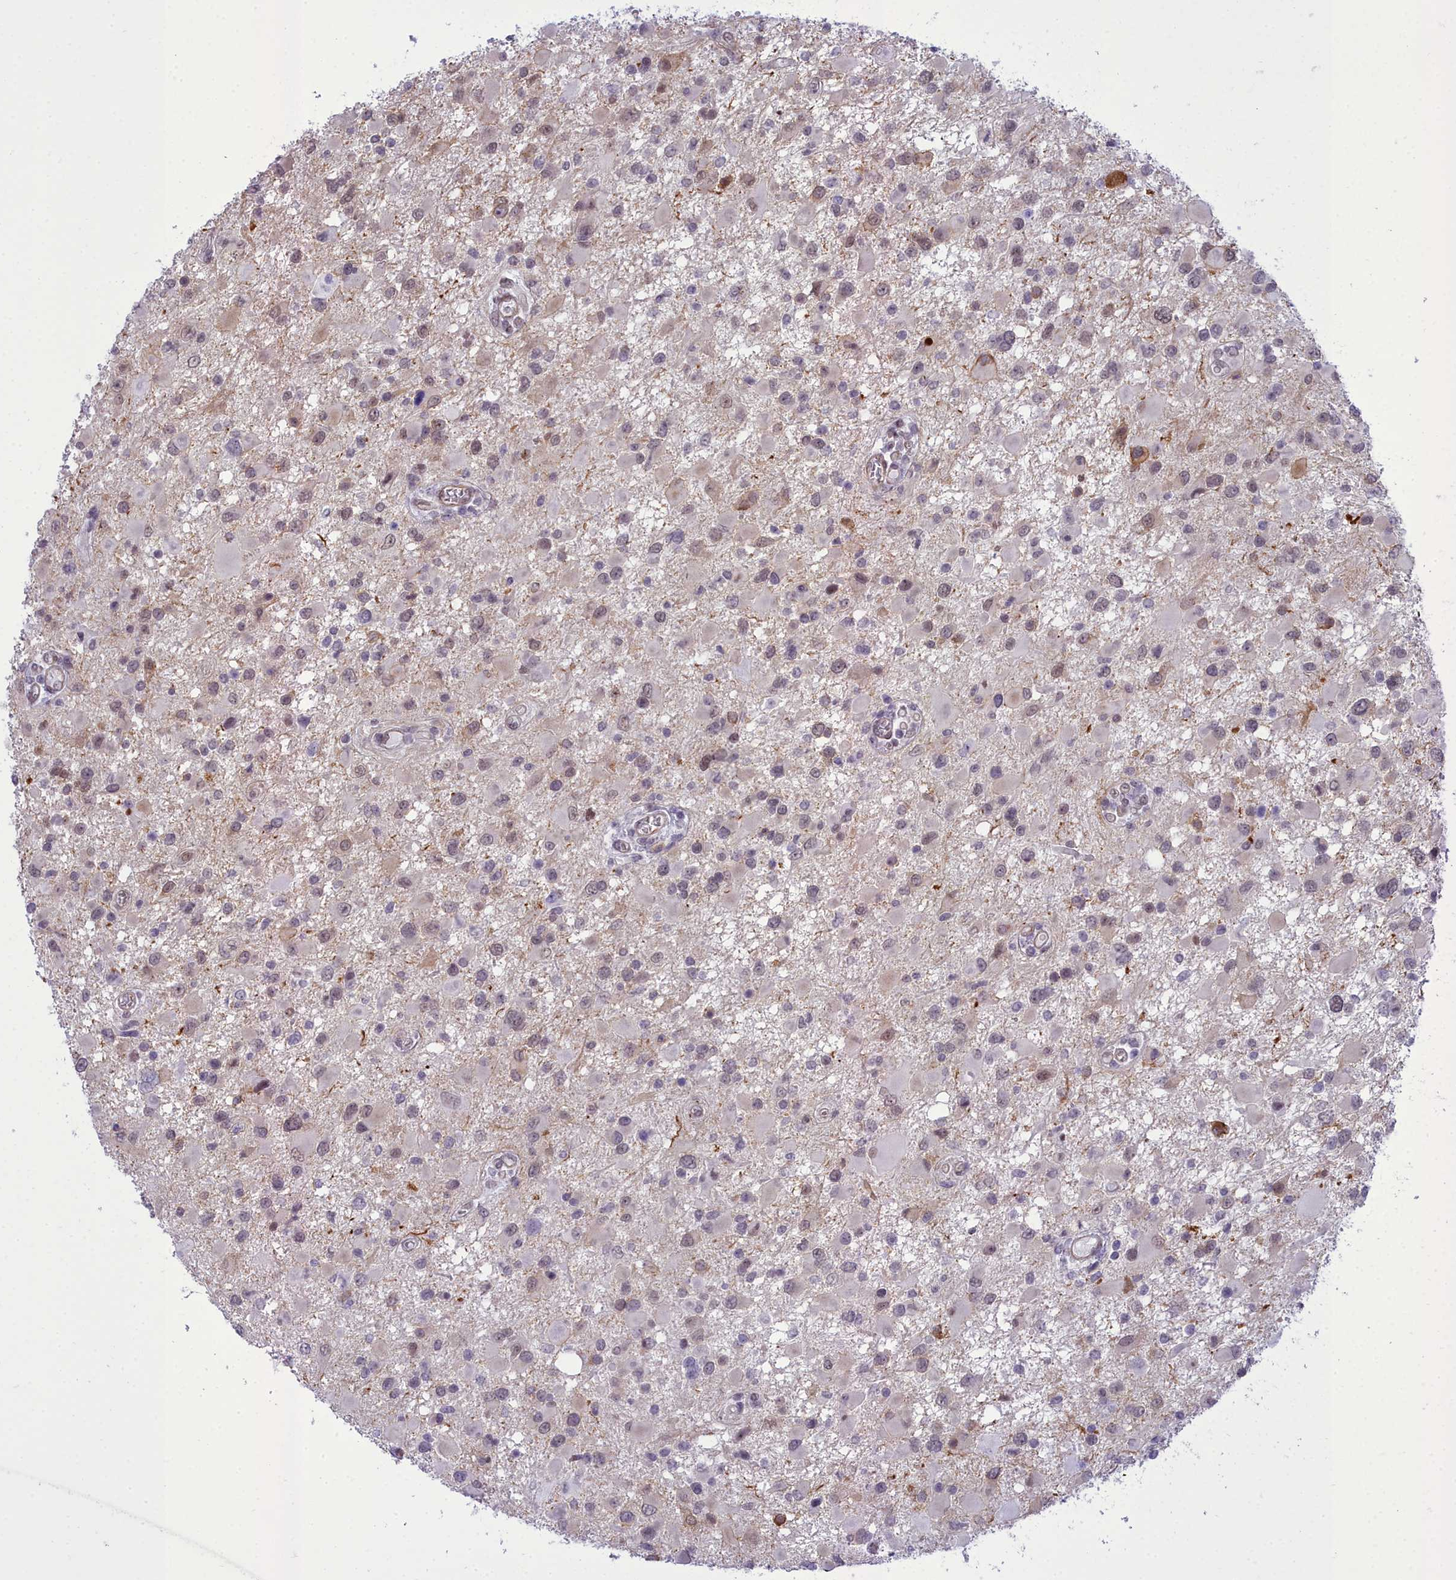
{"staining": {"intensity": "weak", "quantity": "25%-75%", "location": "cytoplasmic/membranous,nuclear"}, "tissue": "glioma", "cell_type": "Tumor cells", "image_type": "cancer", "snomed": [{"axis": "morphology", "description": "Glioma, malignant, High grade"}, {"axis": "topography", "description": "Brain"}], "caption": "High-magnification brightfield microscopy of high-grade glioma (malignant) stained with DAB (3,3'-diaminobenzidine) (brown) and counterstained with hematoxylin (blue). tumor cells exhibit weak cytoplasmic/membranous and nuclear positivity is seen in approximately25%-75% of cells.", "gene": "CEACAM19", "patient": {"sex": "male", "age": 53}}